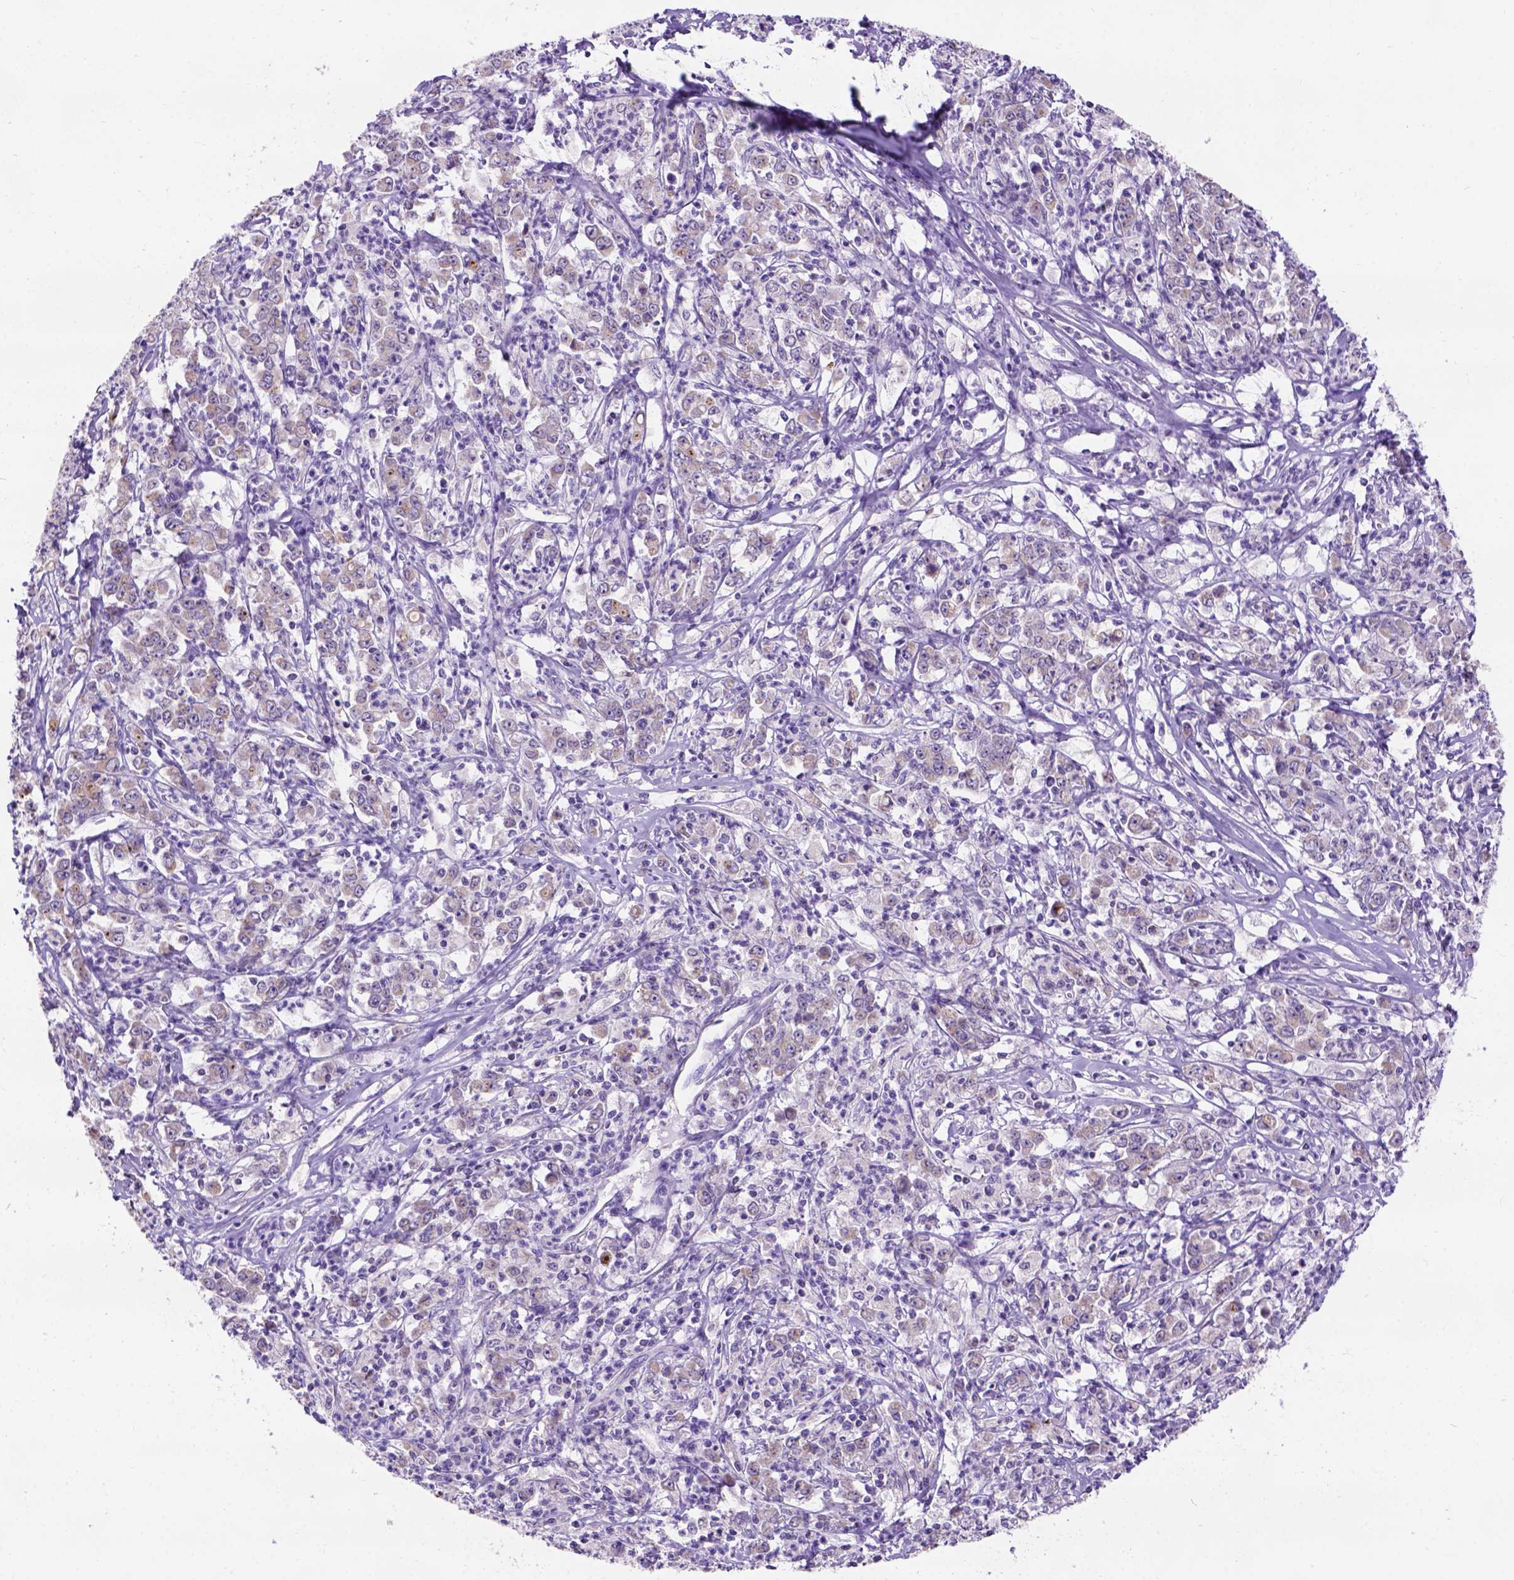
{"staining": {"intensity": "weak", "quantity": "25%-75%", "location": "cytoplasmic/membranous"}, "tissue": "stomach cancer", "cell_type": "Tumor cells", "image_type": "cancer", "snomed": [{"axis": "morphology", "description": "Adenocarcinoma, NOS"}, {"axis": "topography", "description": "Stomach, lower"}], "caption": "A histopathology image of stomach cancer (adenocarcinoma) stained for a protein shows weak cytoplasmic/membranous brown staining in tumor cells.", "gene": "L2HGDH", "patient": {"sex": "female", "age": 71}}